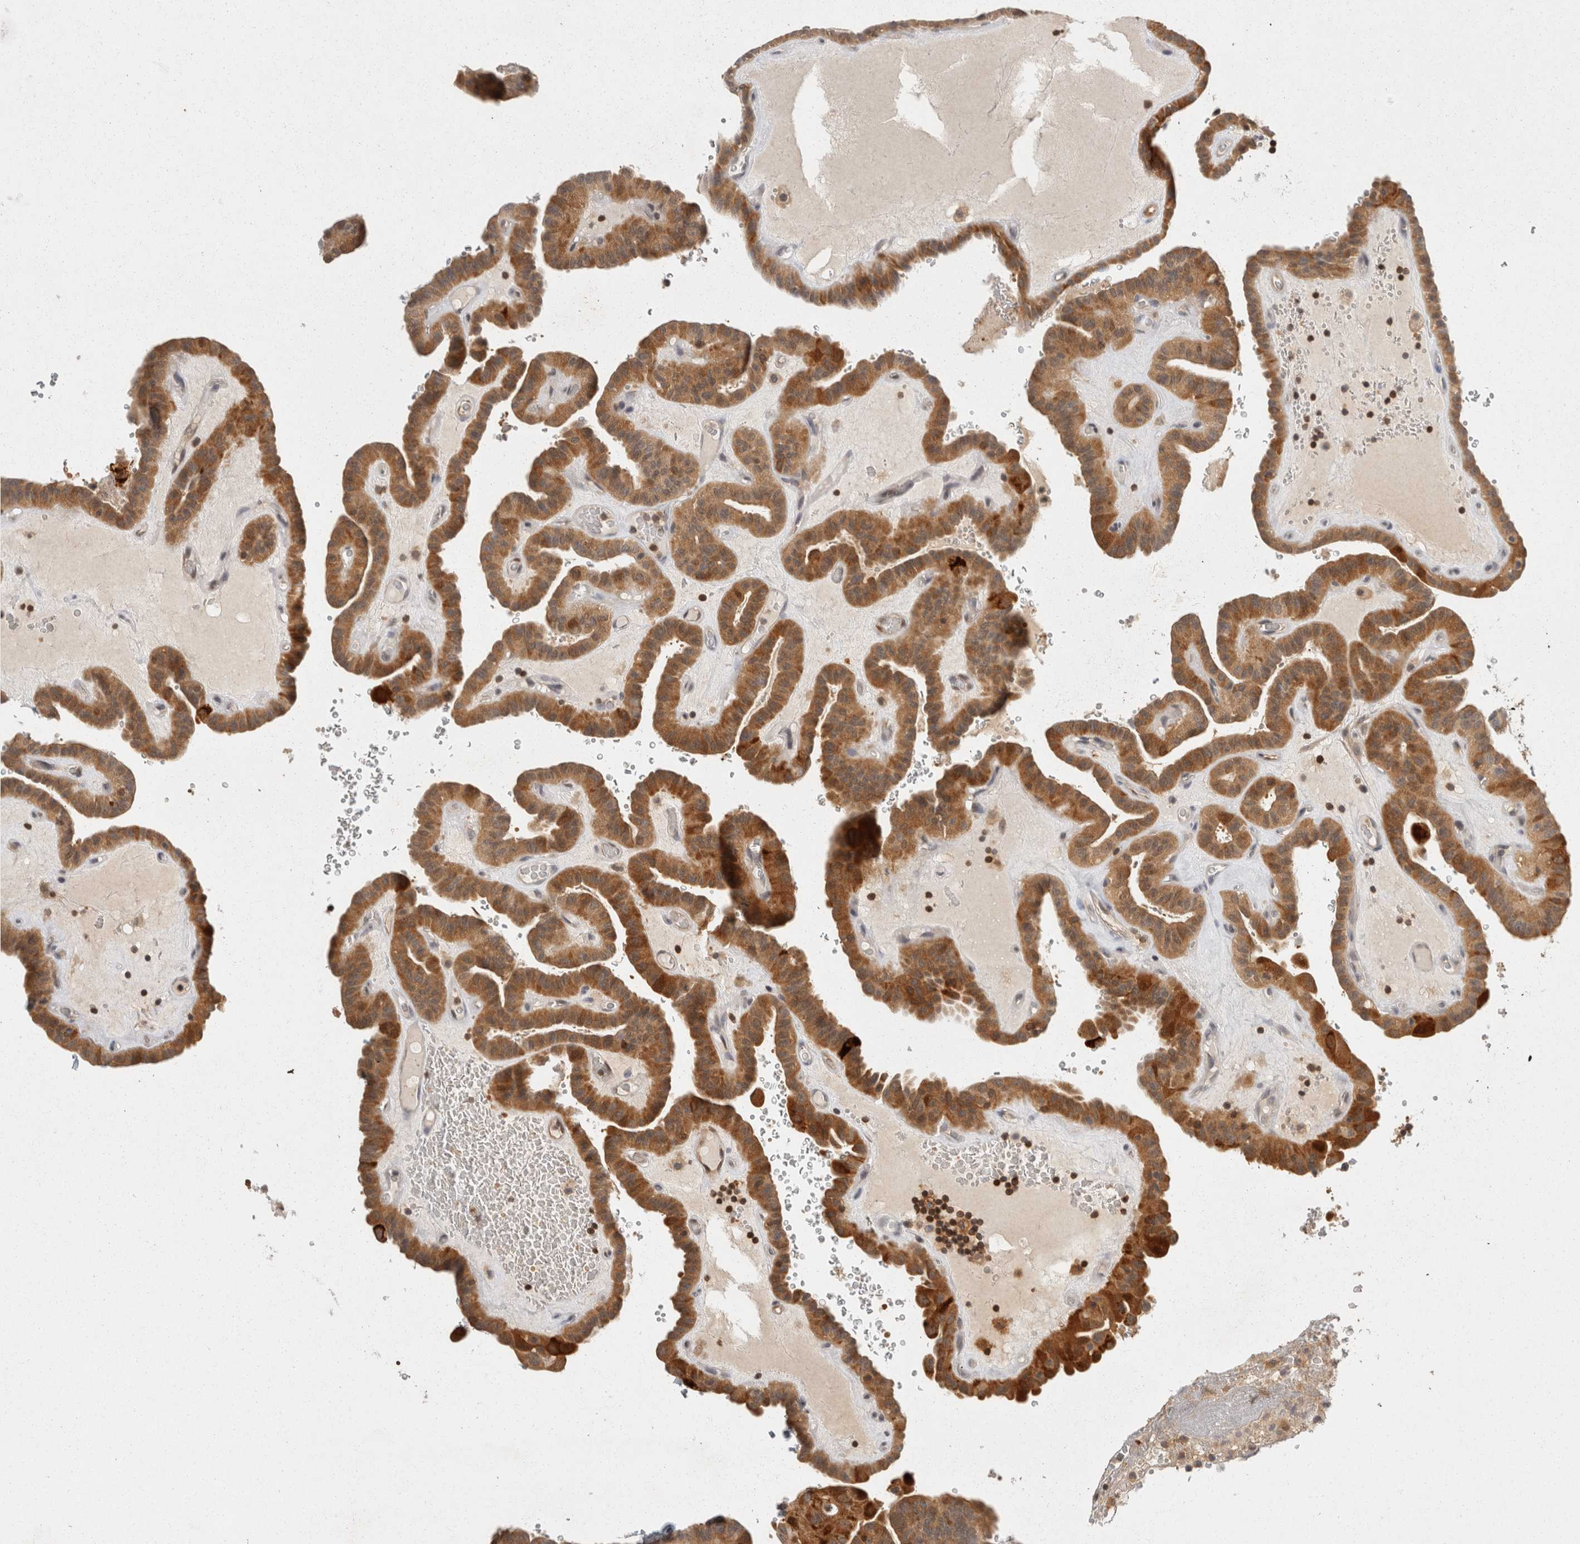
{"staining": {"intensity": "moderate", "quantity": ">75%", "location": "cytoplasmic/membranous"}, "tissue": "thyroid cancer", "cell_type": "Tumor cells", "image_type": "cancer", "snomed": [{"axis": "morphology", "description": "Papillary adenocarcinoma, NOS"}, {"axis": "topography", "description": "Thyroid gland"}], "caption": "DAB immunohistochemical staining of human thyroid cancer (papillary adenocarcinoma) displays moderate cytoplasmic/membranous protein staining in approximately >75% of tumor cells.", "gene": "ACAT2", "patient": {"sex": "male", "age": 77}}